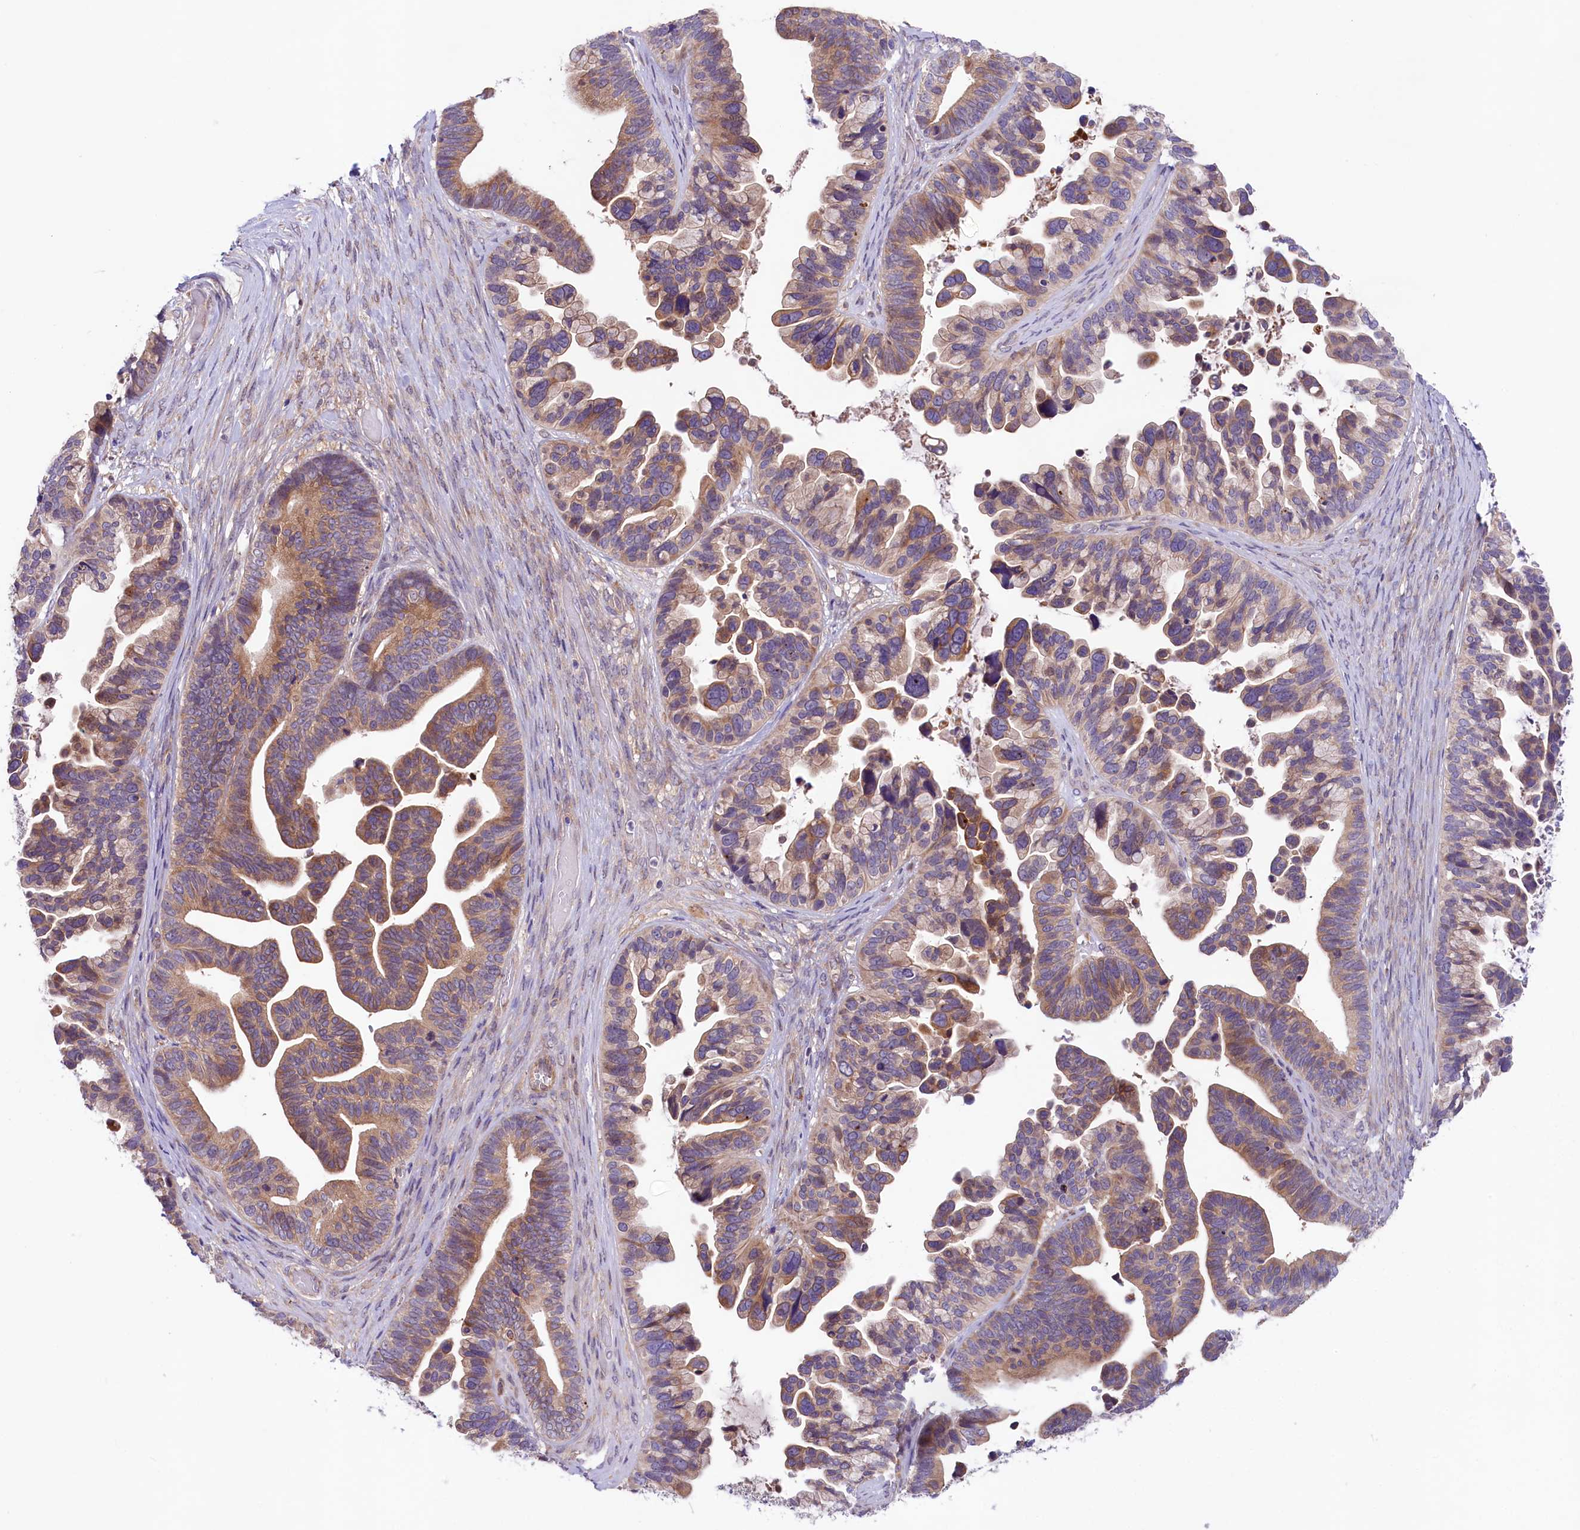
{"staining": {"intensity": "weak", "quantity": ">75%", "location": "cytoplasmic/membranous"}, "tissue": "ovarian cancer", "cell_type": "Tumor cells", "image_type": "cancer", "snomed": [{"axis": "morphology", "description": "Cystadenocarcinoma, serous, NOS"}, {"axis": "topography", "description": "Ovary"}], "caption": "This is an image of immunohistochemistry (IHC) staining of ovarian cancer, which shows weak staining in the cytoplasmic/membranous of tumor cells.", "gene": "COG8", "patient": {"sex": "female", "age": 56}}